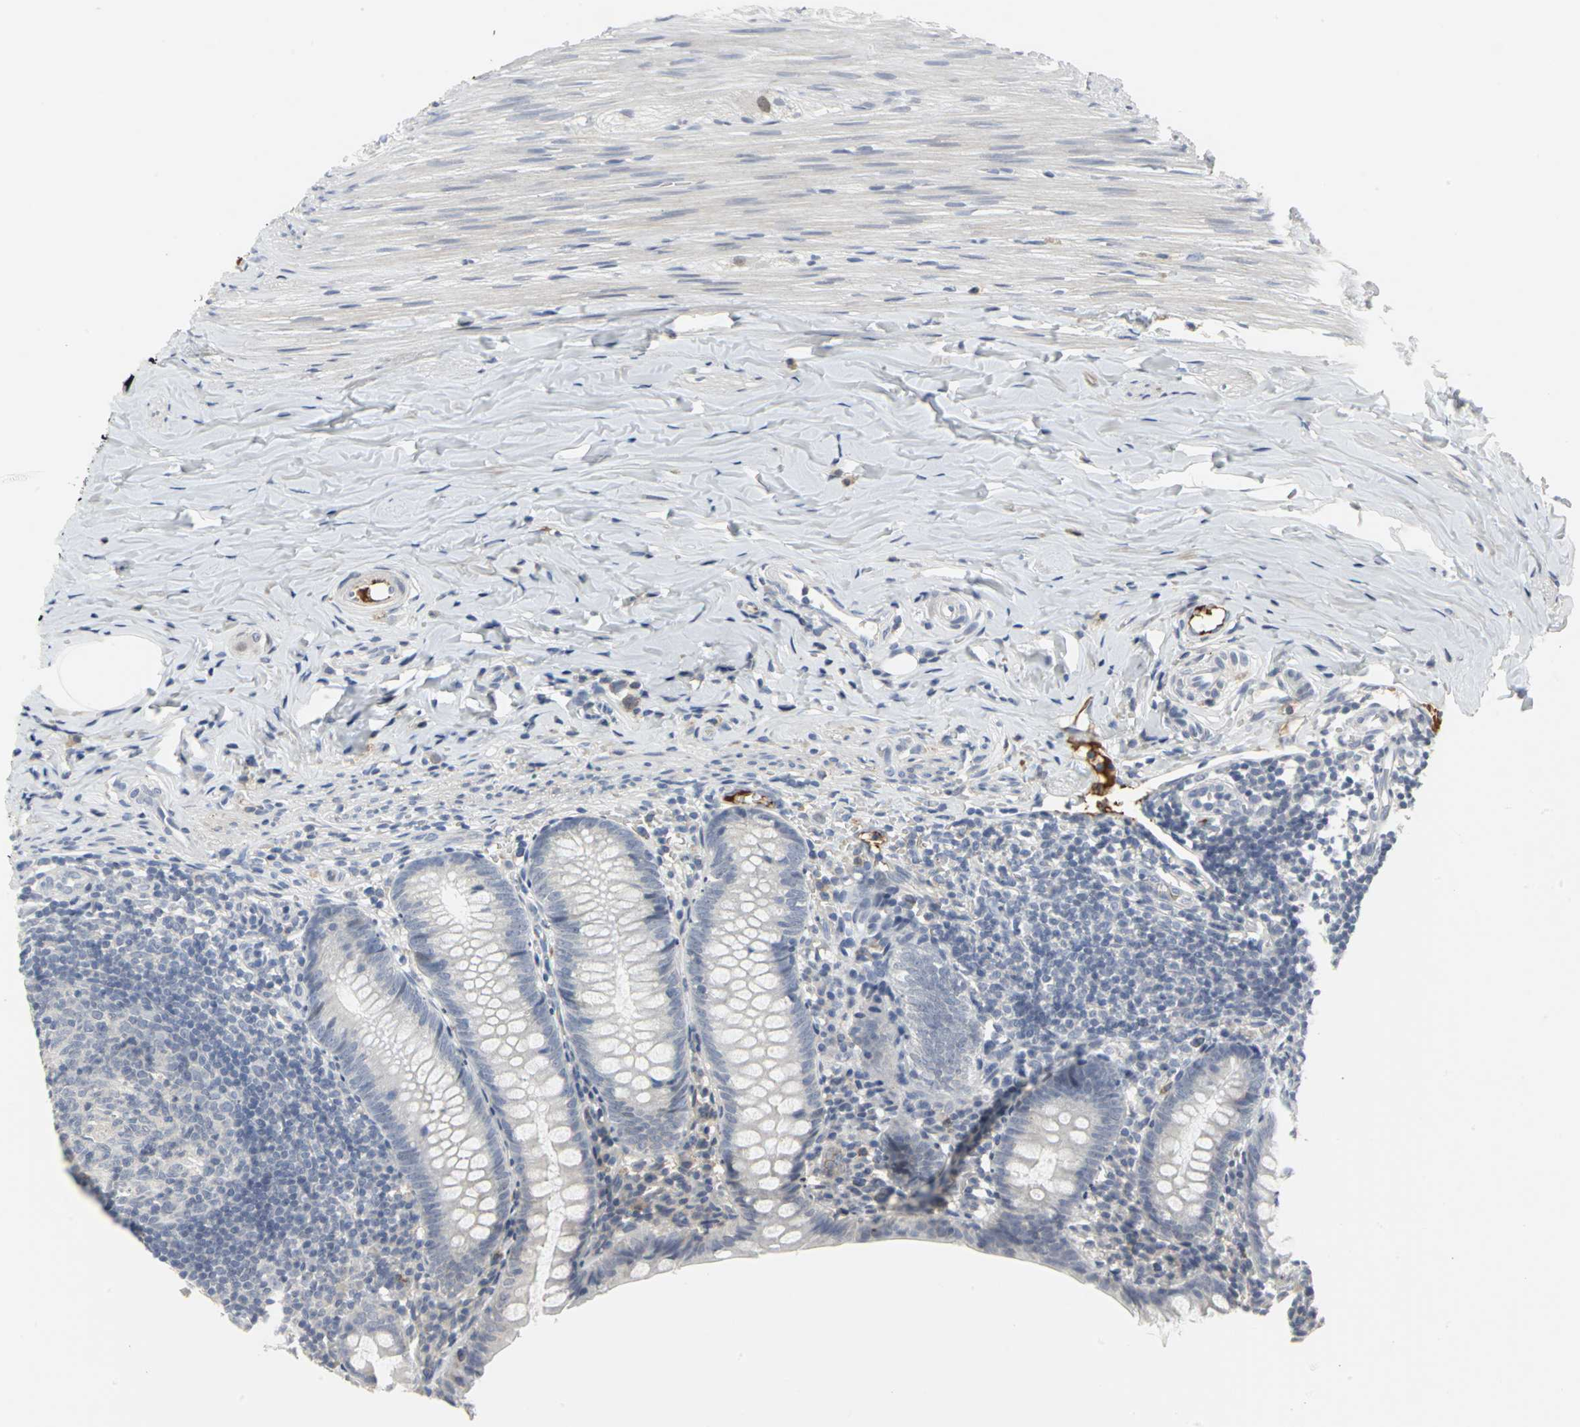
{"staining": {"intensity": "negative", "quantity": "none", "location": "none"}, "tissue": "appendix", "cell_type": "Glandular cells", "image_type": "normal", "snomed": [{"axis": "morphology", "description": "Normal tissue, NOS"}, {"axis": "topography", "description": "Appendix"}], "caption": "IHC of unremarkable human appendix reveals no staining in glandular cells.", "gene": "ZIC1", "patient": {"sex": "female", "age": 10}}